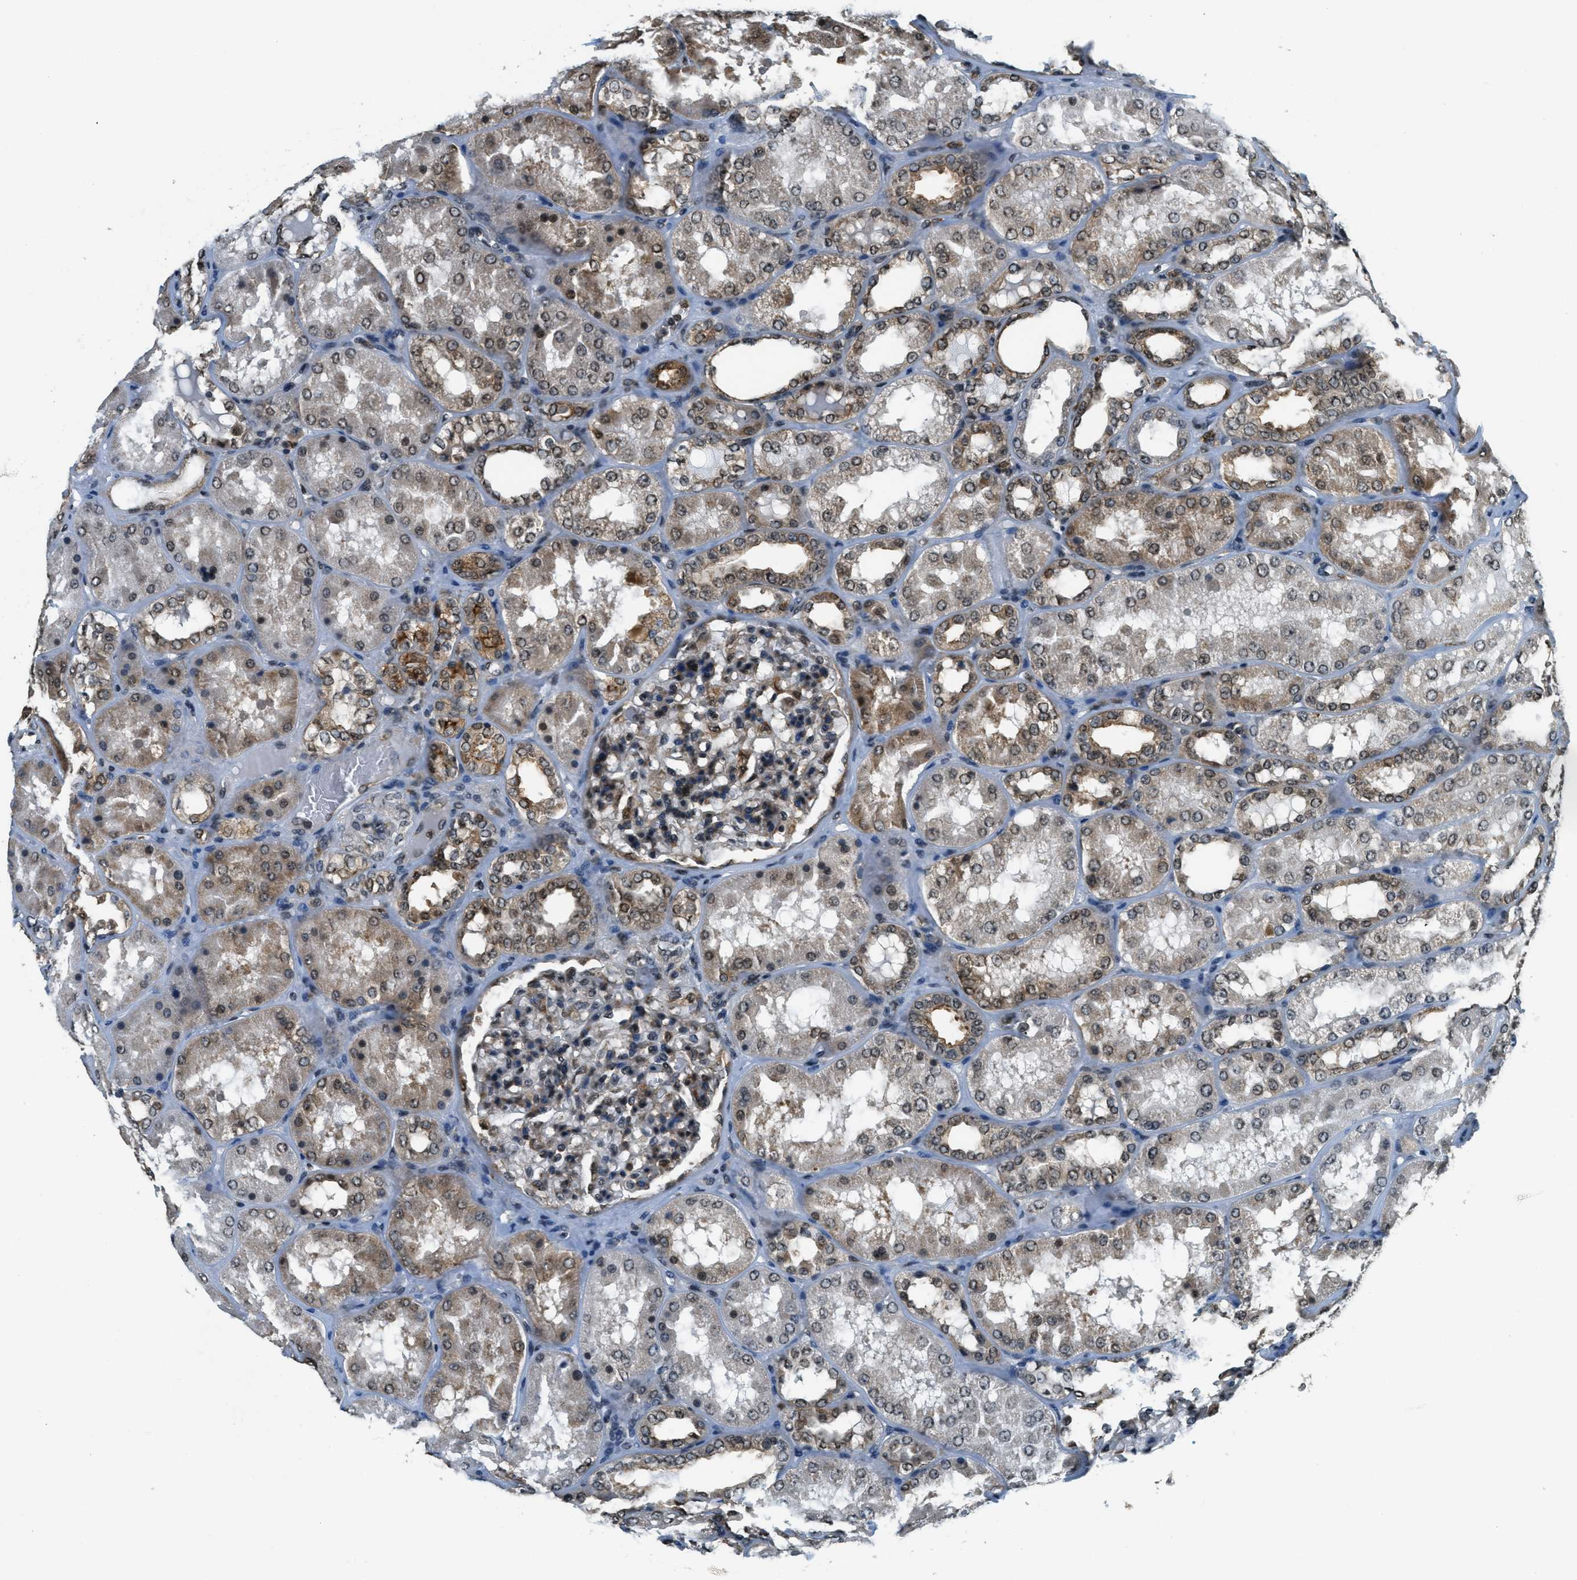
{"staining": {"intensity": "strong", "quantity": "25%-75%", "location": "nuclear"}, "tissue": "kidney", "cell_type": "Cells in glomeruli", "image_type": "normal", "snomed": [{"axis": "morphology", "description": "Normal tissue, NOS"}, {"axis": "topography", "description": "Kidney"}], "caption": "This micrograph reveals benign kidney stained with IHC to label a protein in brown. The nuclear of cells in glomeruli show strong positivity for the protein. Nuclei are counter-stained blue.", "gene": "RAB11FIP1", "patient": {"sex": "female", "age": 56}}